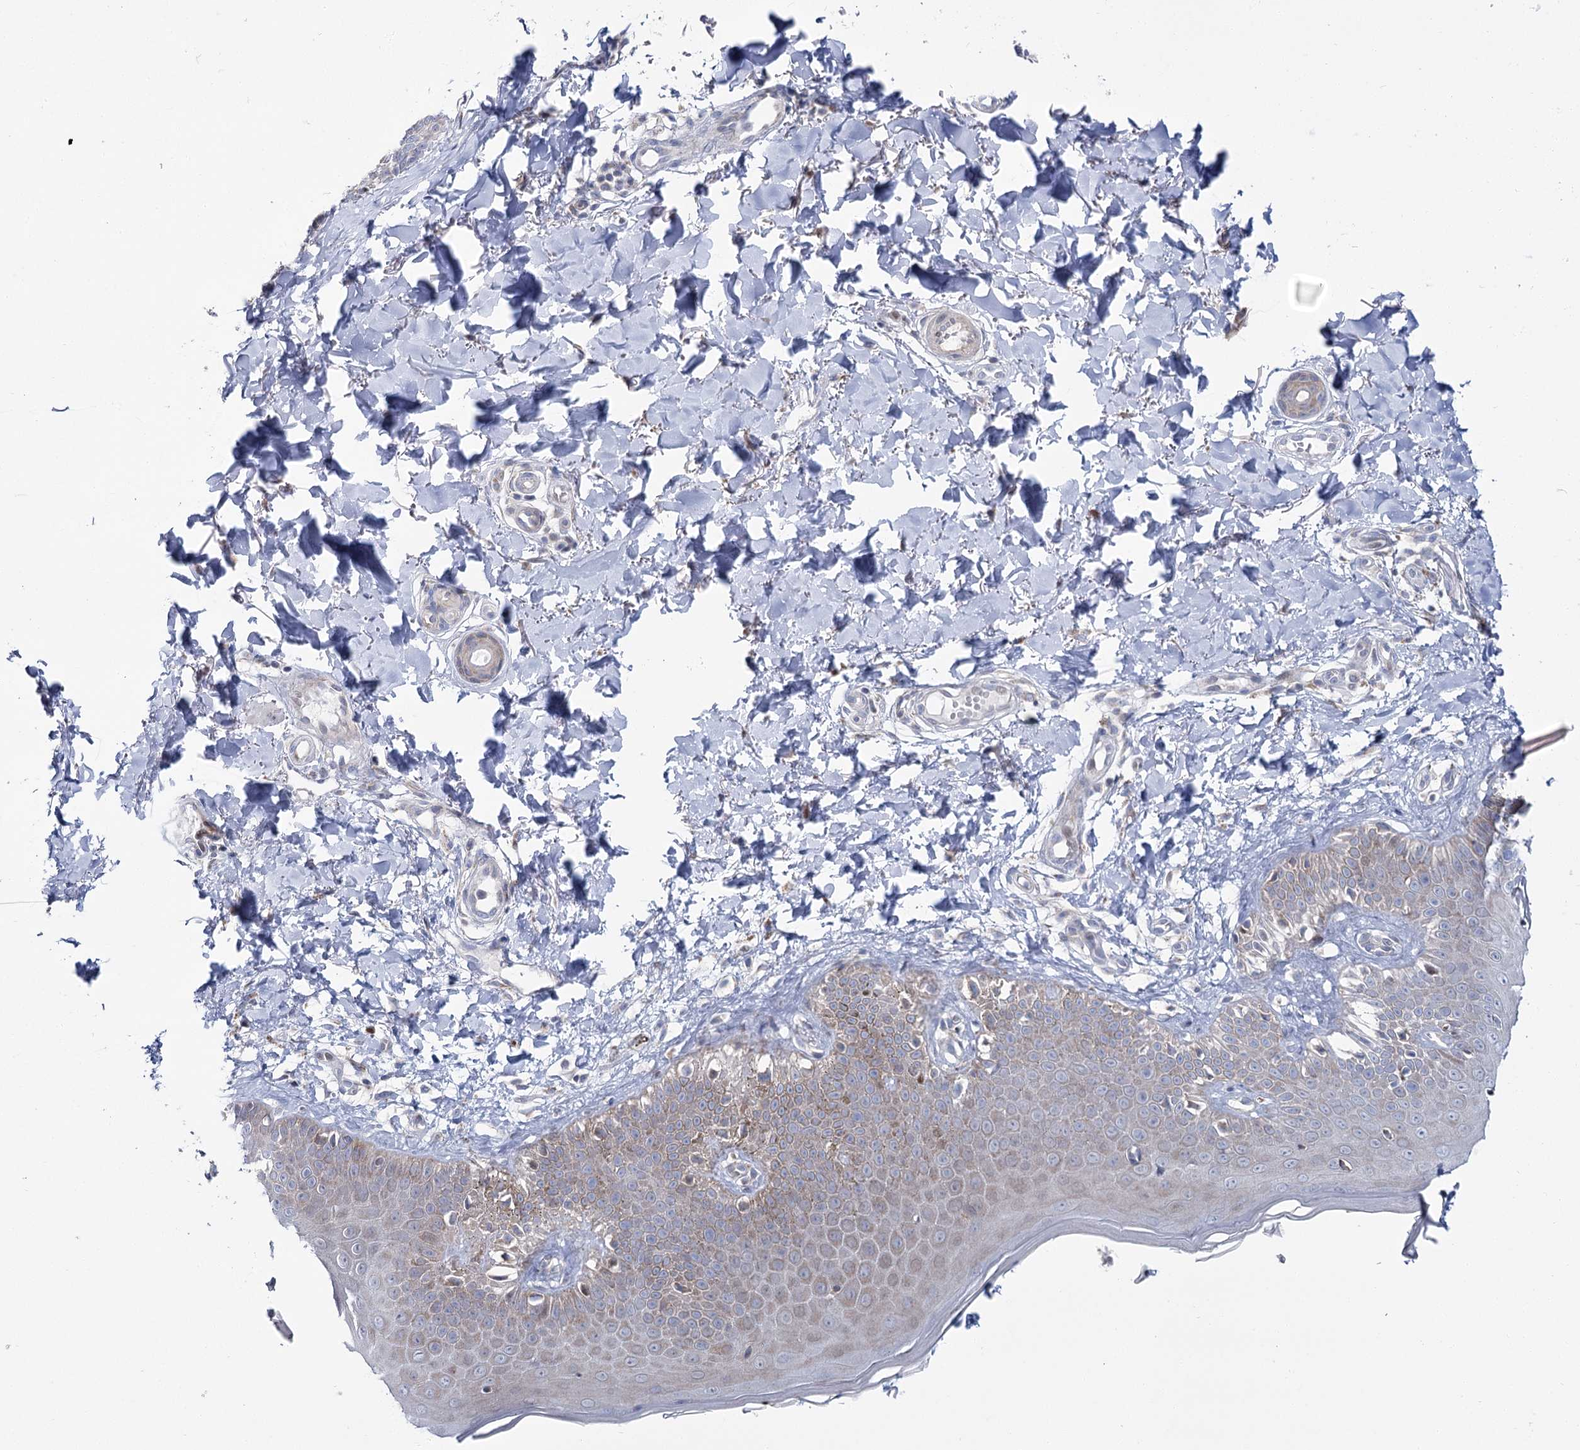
{"staining": {"intensity": "negative", "quantity": "none", "location": "none"}, "tissue": "skin", "cell_type": "Fibroblasts", "image_type": "normal", "snomed": [{"axis": "morphology", "description": "Normal tissue, NOS"}, {"axis": "topography", "description": "Skin"}], "caption": "Skin was stained to show a protein in brown. There is no significant expression in fibroblasts. (DAB (3,3'-diaminobenzidine) immunohistochemistry (IHC) with hematoxylin counter stain).", "gene": "CPLANE1", "patient": {"sex": "male", "age": 52}}